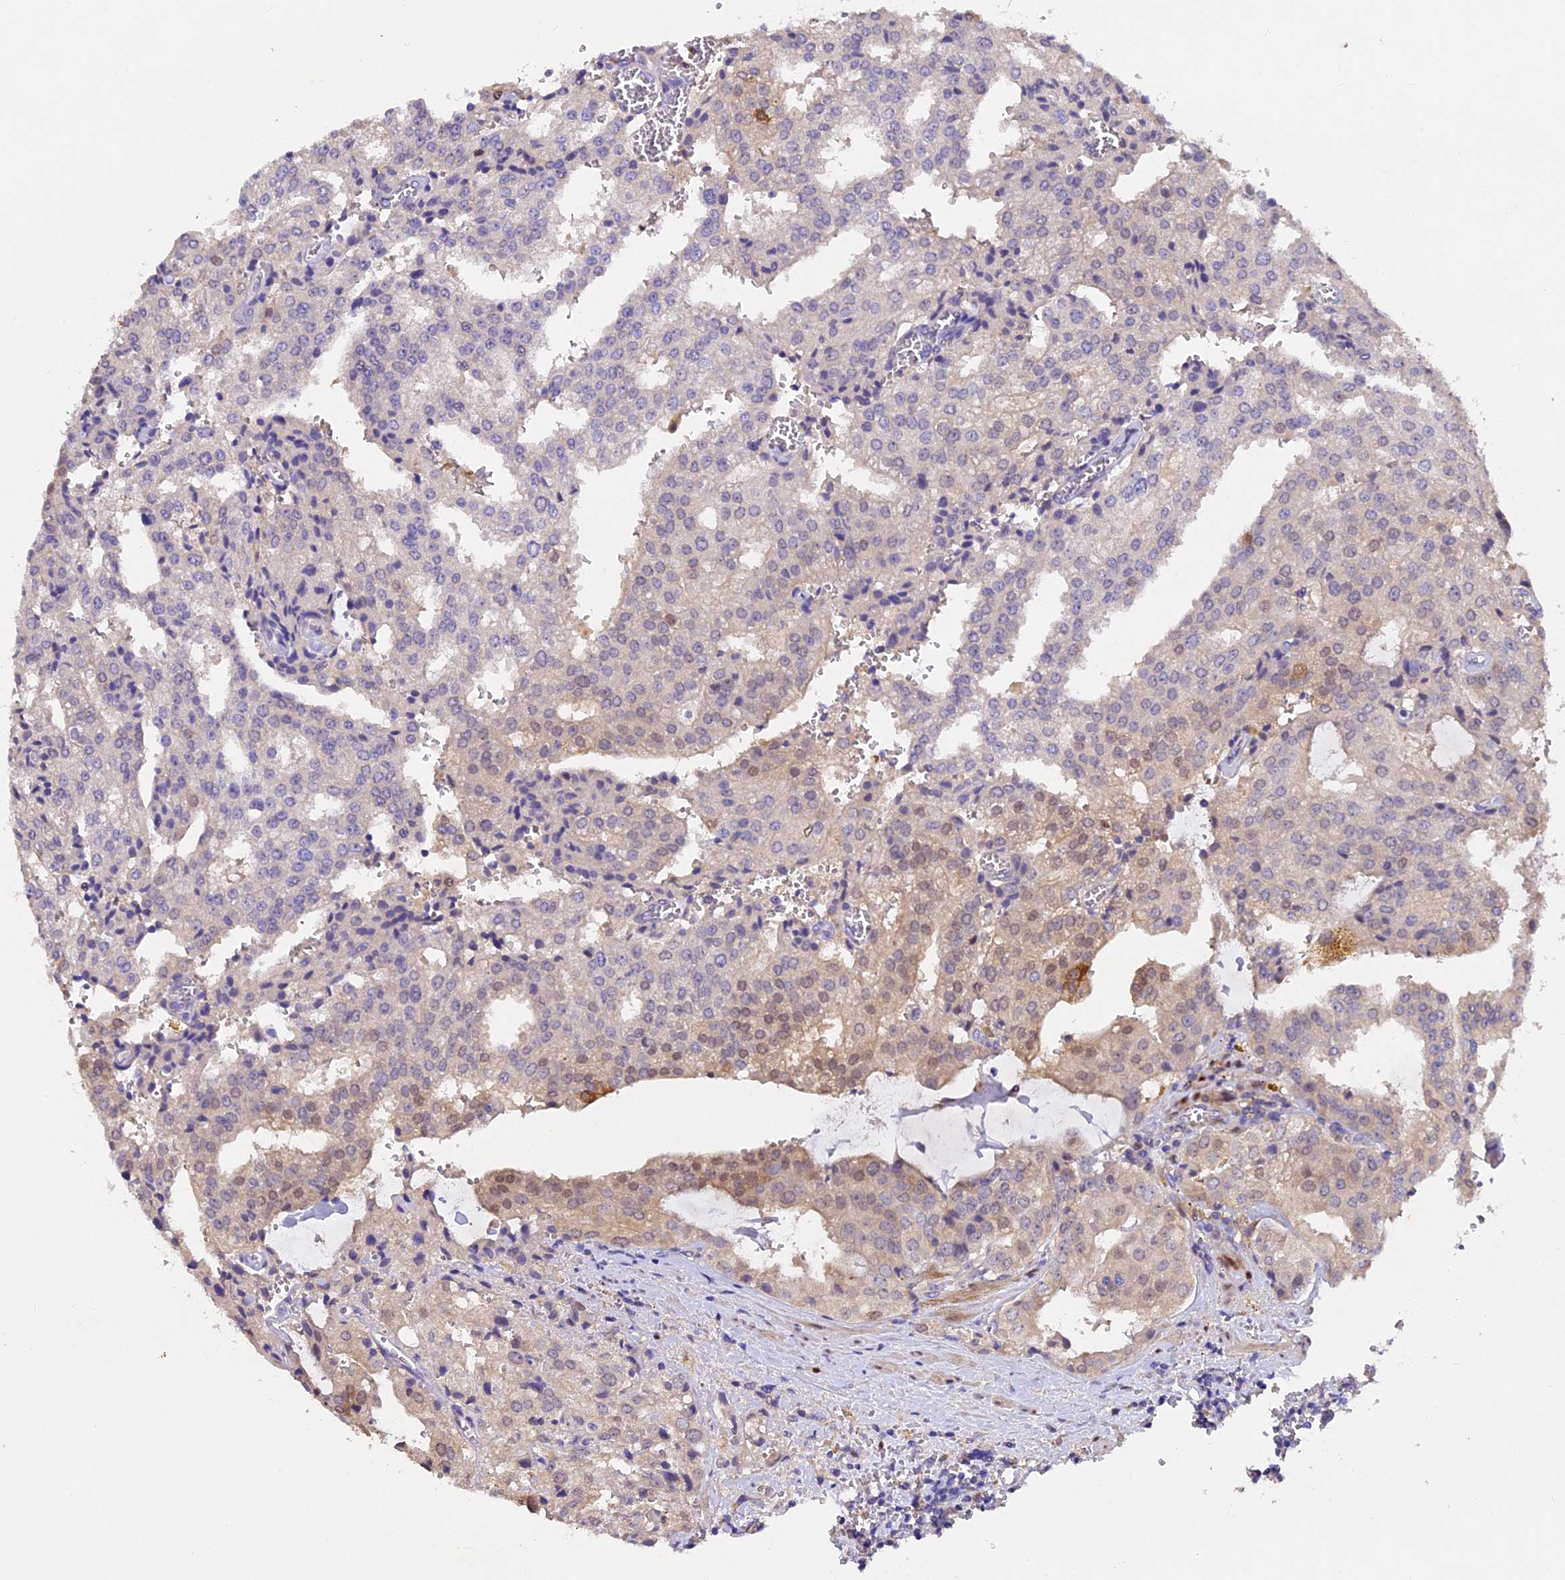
{"staining": {"intensity": "weak", "quantity": "<25%", "location": "nuclear"}, "tissue": "prostate cancer", "cell_type": "Tumor cells", "image_type": "cancer", "snomed": [{"axis": "morphology", "description": "Adenocarcinoma, High grade"}, {"axis": "topography", "description": "Prostate"}], "caption": "Tumor cells are negative for protein expression in human prostate cancer (adenocarcinoma (high-grade)). The staining is performed using DAB brown chromogen with nuclei counter-stained in using hematoxylin.", "gene": "TGDS", "patient": {"sex": "male", "age": 68}}